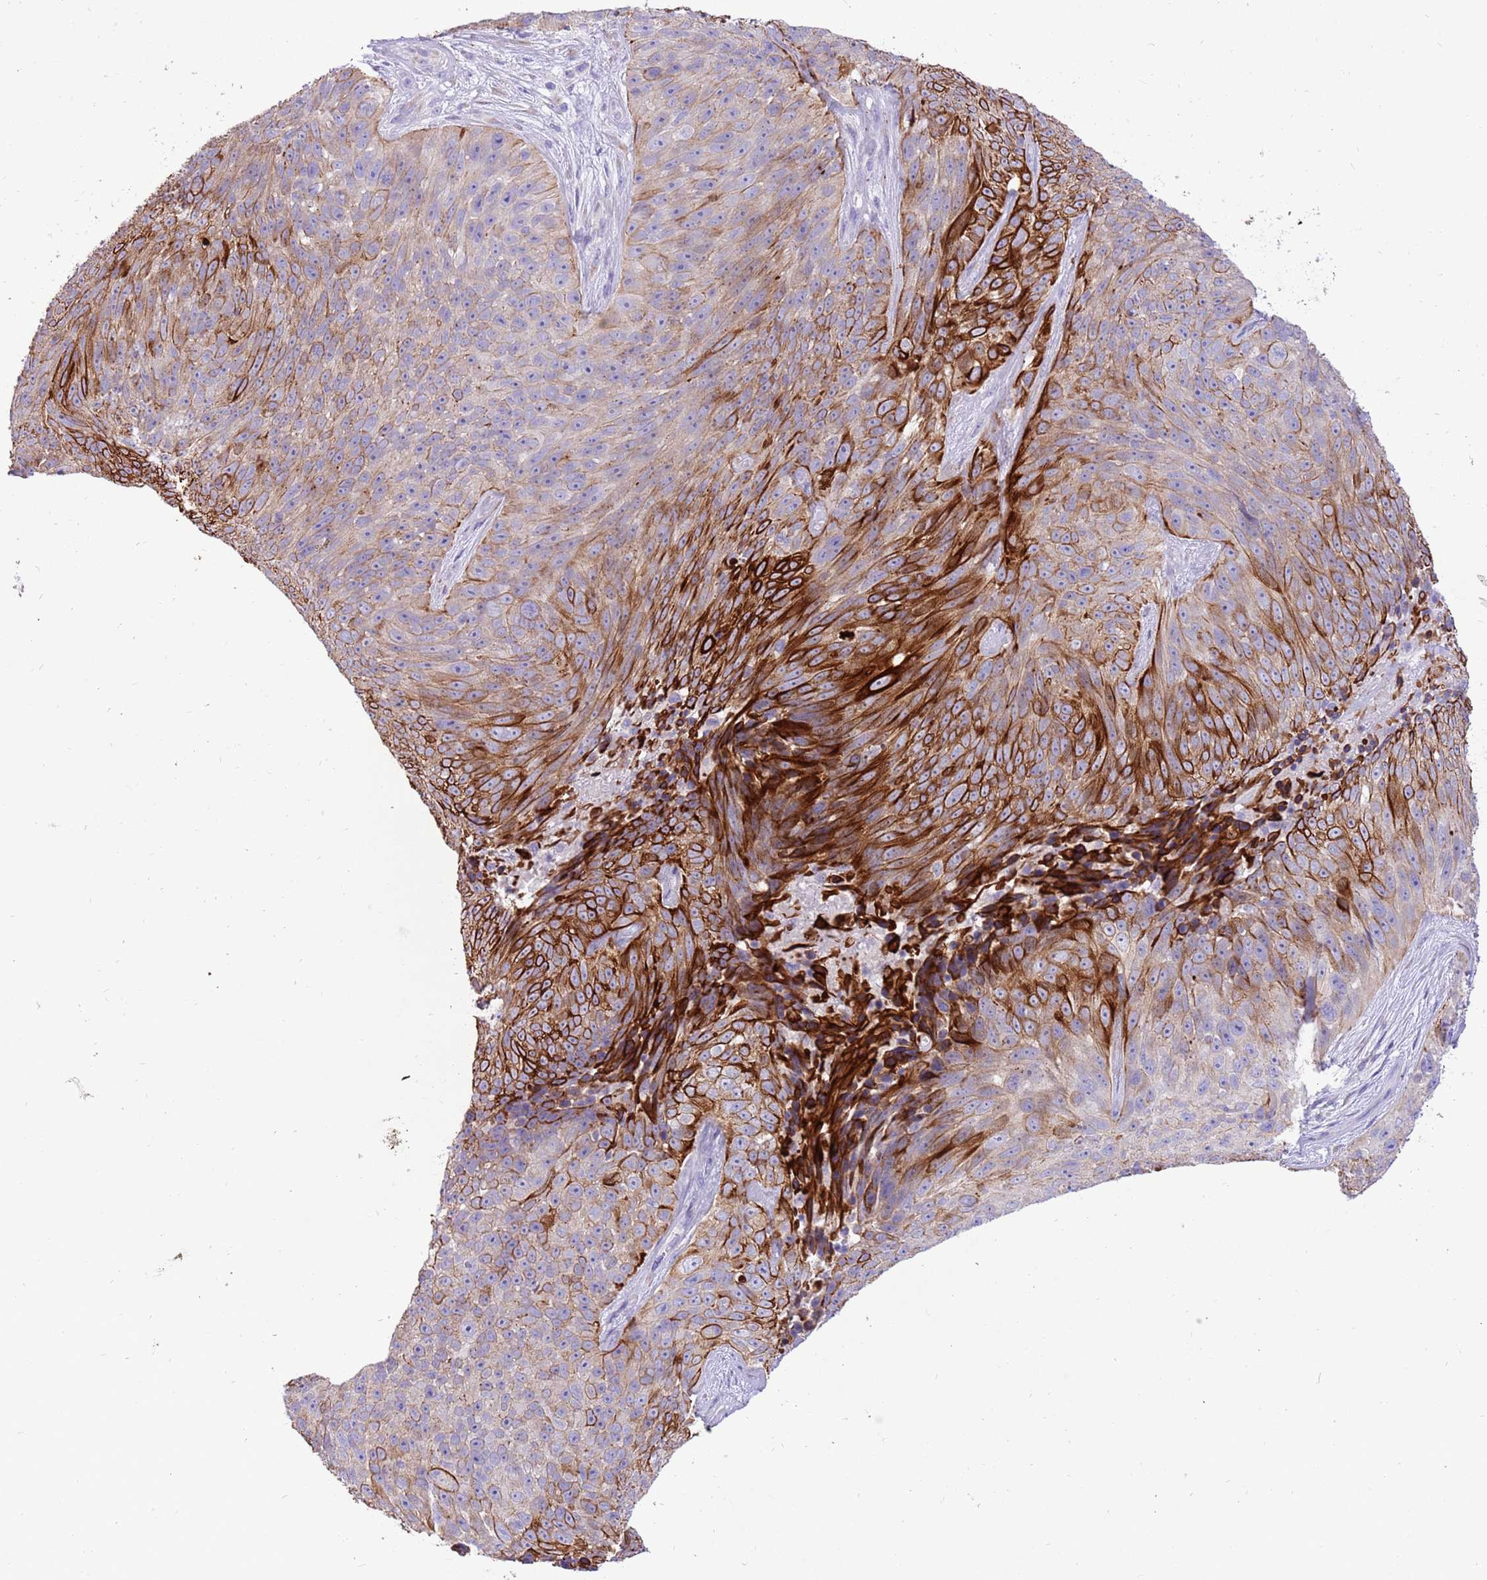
{"staining": {"intensity": "strong", "quantity": ">75%", "location": "cytoplasmic/membranous"}, "tissue": "skin cancer", "cell_type": "Tumor cells", "image_type": "cancer", "snomed": [{"axis": "morphology", "description": "Squamous cell carcinoma, NOS"}, {"axis": "topography", "description": "Skin"}], "caption": "Skin cancer stained for a protein (brown) displays strong cytoplasmic/membranous positive expression in about >75% of tumor cells.", "gene": "R3HDM4", "patient": {"sex": "female", "age": 87}}